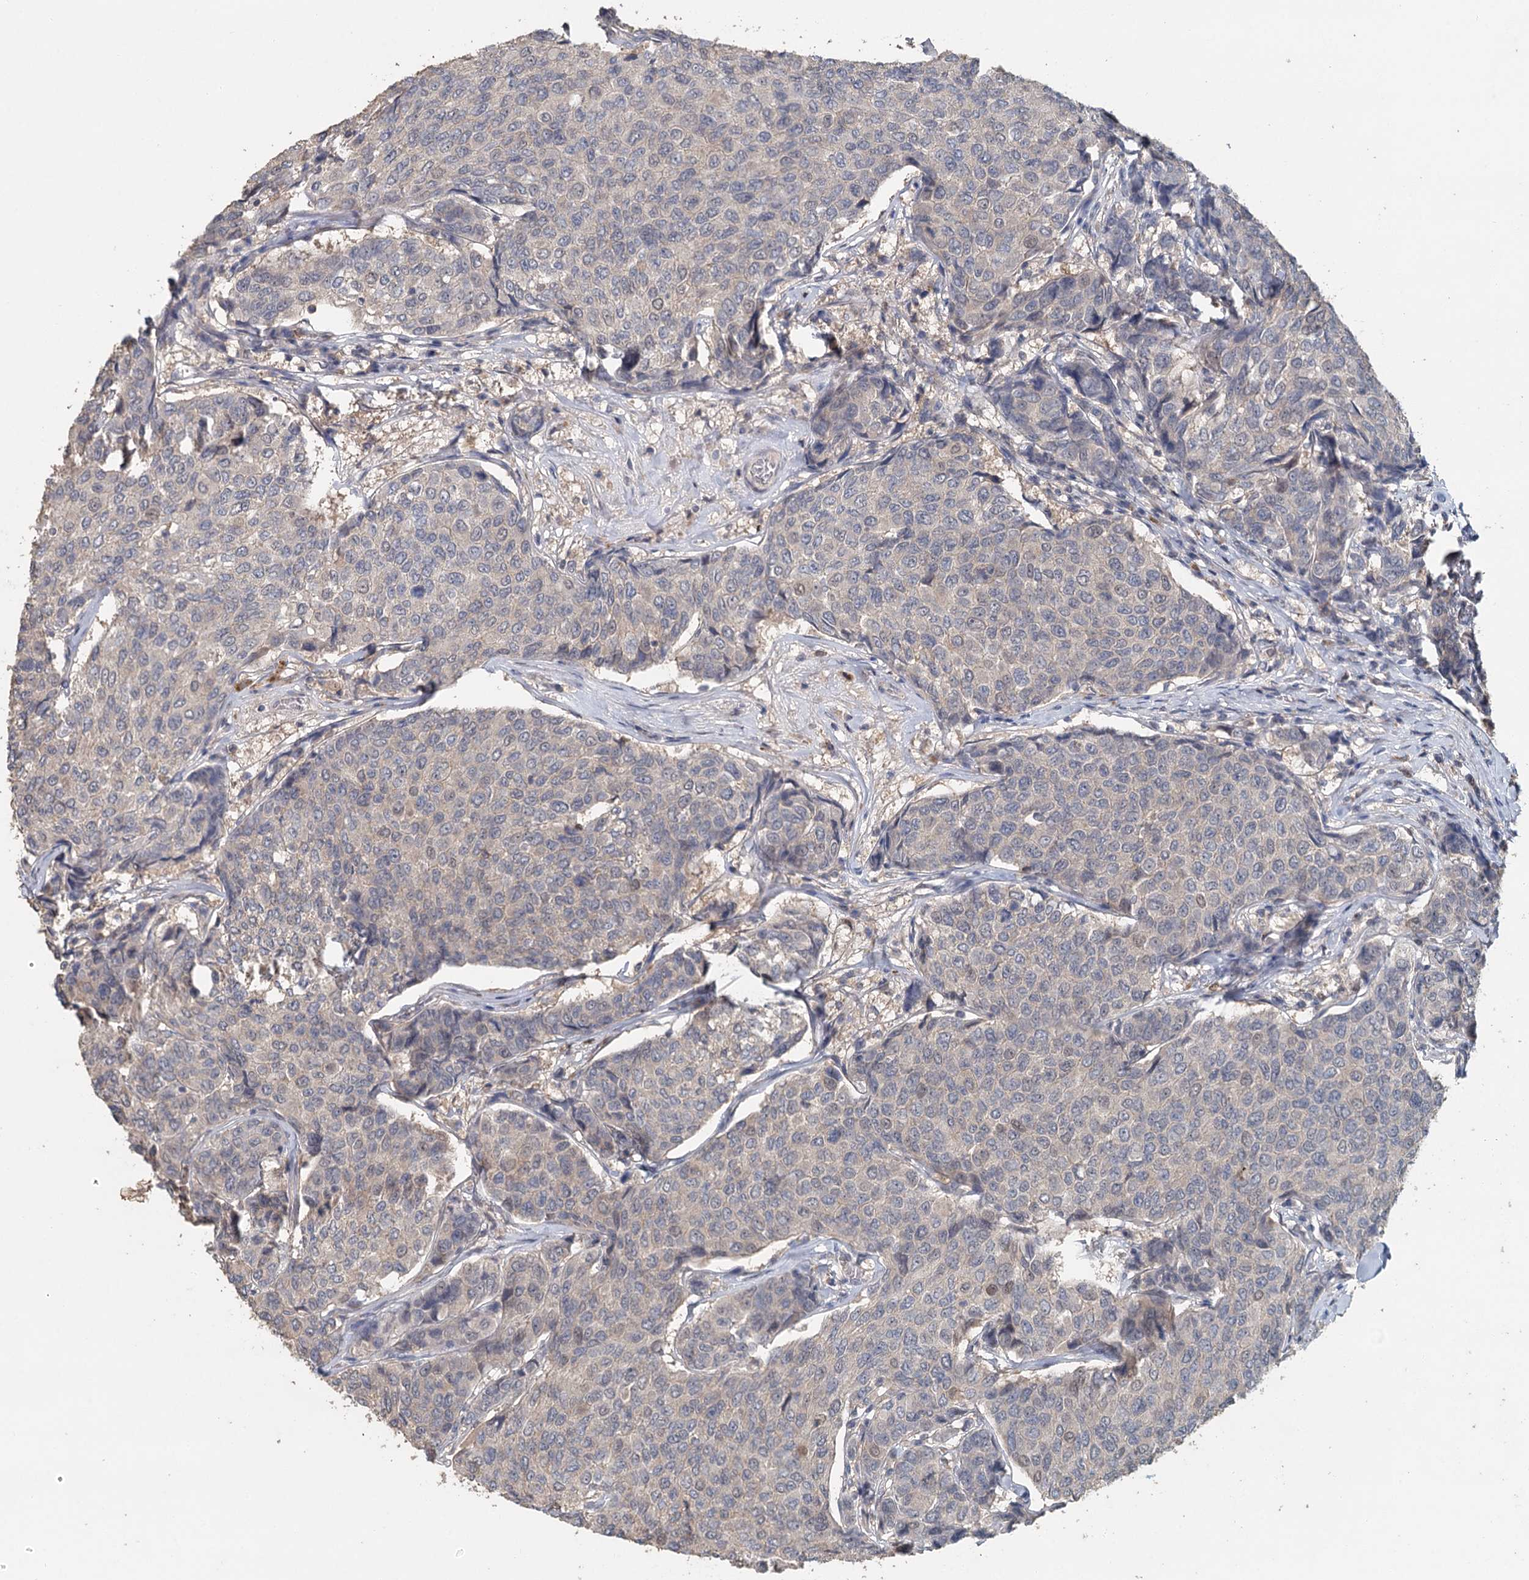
{"staining": {"intensity": "negative", "quantity": "none", "location": "none"}, "tissue": "breast cancer", "cell_type": "Tumor cells", "image_type": "cancer", "snomed": [{"axis": "morphology", "description": "Duct carcinoma"}, {"axis": "topography", "description": "Breast"}], "caption": "A micrograph of human invasive ductal carcinoma (breast) is negative for staining in tumor cells.", "gene": "ADK", "patient": {"sex": "female", "age": 55}}